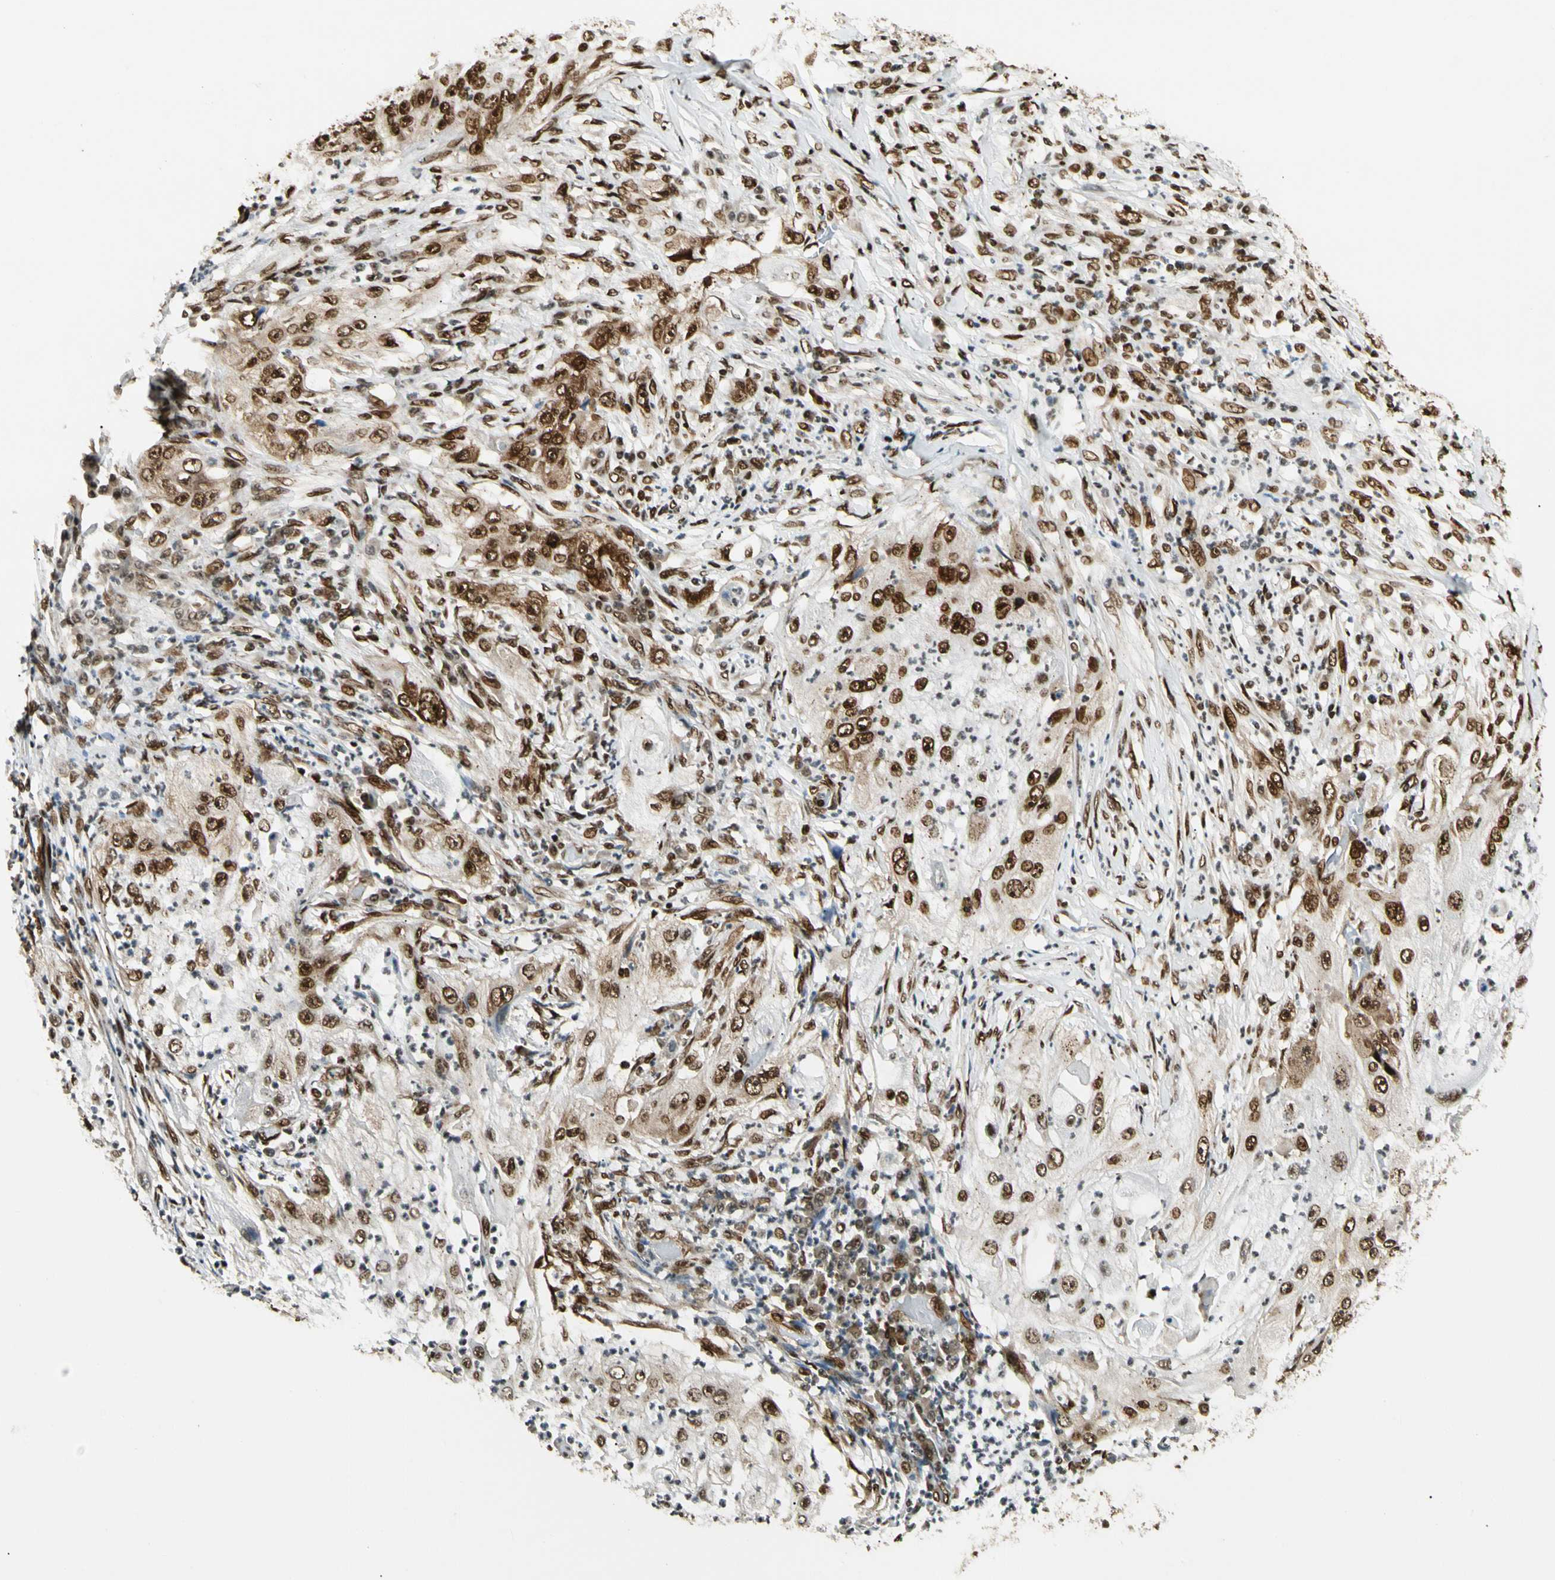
{"staining": {"intensity": "strong", "quantity": ">75%", "location": "cytoplasmic/membranous,nuclear"}, "tissue": "lung cancer", "cell_type": "Tumor cells", "image_type": "cancer", "snomed": [{"axis": "morphology", "description": "Inflammation, NOS"}, {"axis": "morphology", "description": "Squamous cell carcinoma, NOS"}, {"axis": "topography", "description": "Lymph node"}, {"axis": "topography", "description": "Soft tissue"}, {"axis": "topography", "description": "Lung"}], "caption": "Immunohistochemistry (IHC) photomicrograph of neoplastic tissue: human lung squamous cell carcinoma stained using immunohistochemistry (IHC) displays high levels of strong protein expression localized specifically in the cytoplasmic/membranous and nuclear of tumor cells, appearing as a cytoplasmic/membranous and nuclear brown color.", "gene": "FUS", "patient": {"sex": "male", "age": 66}}